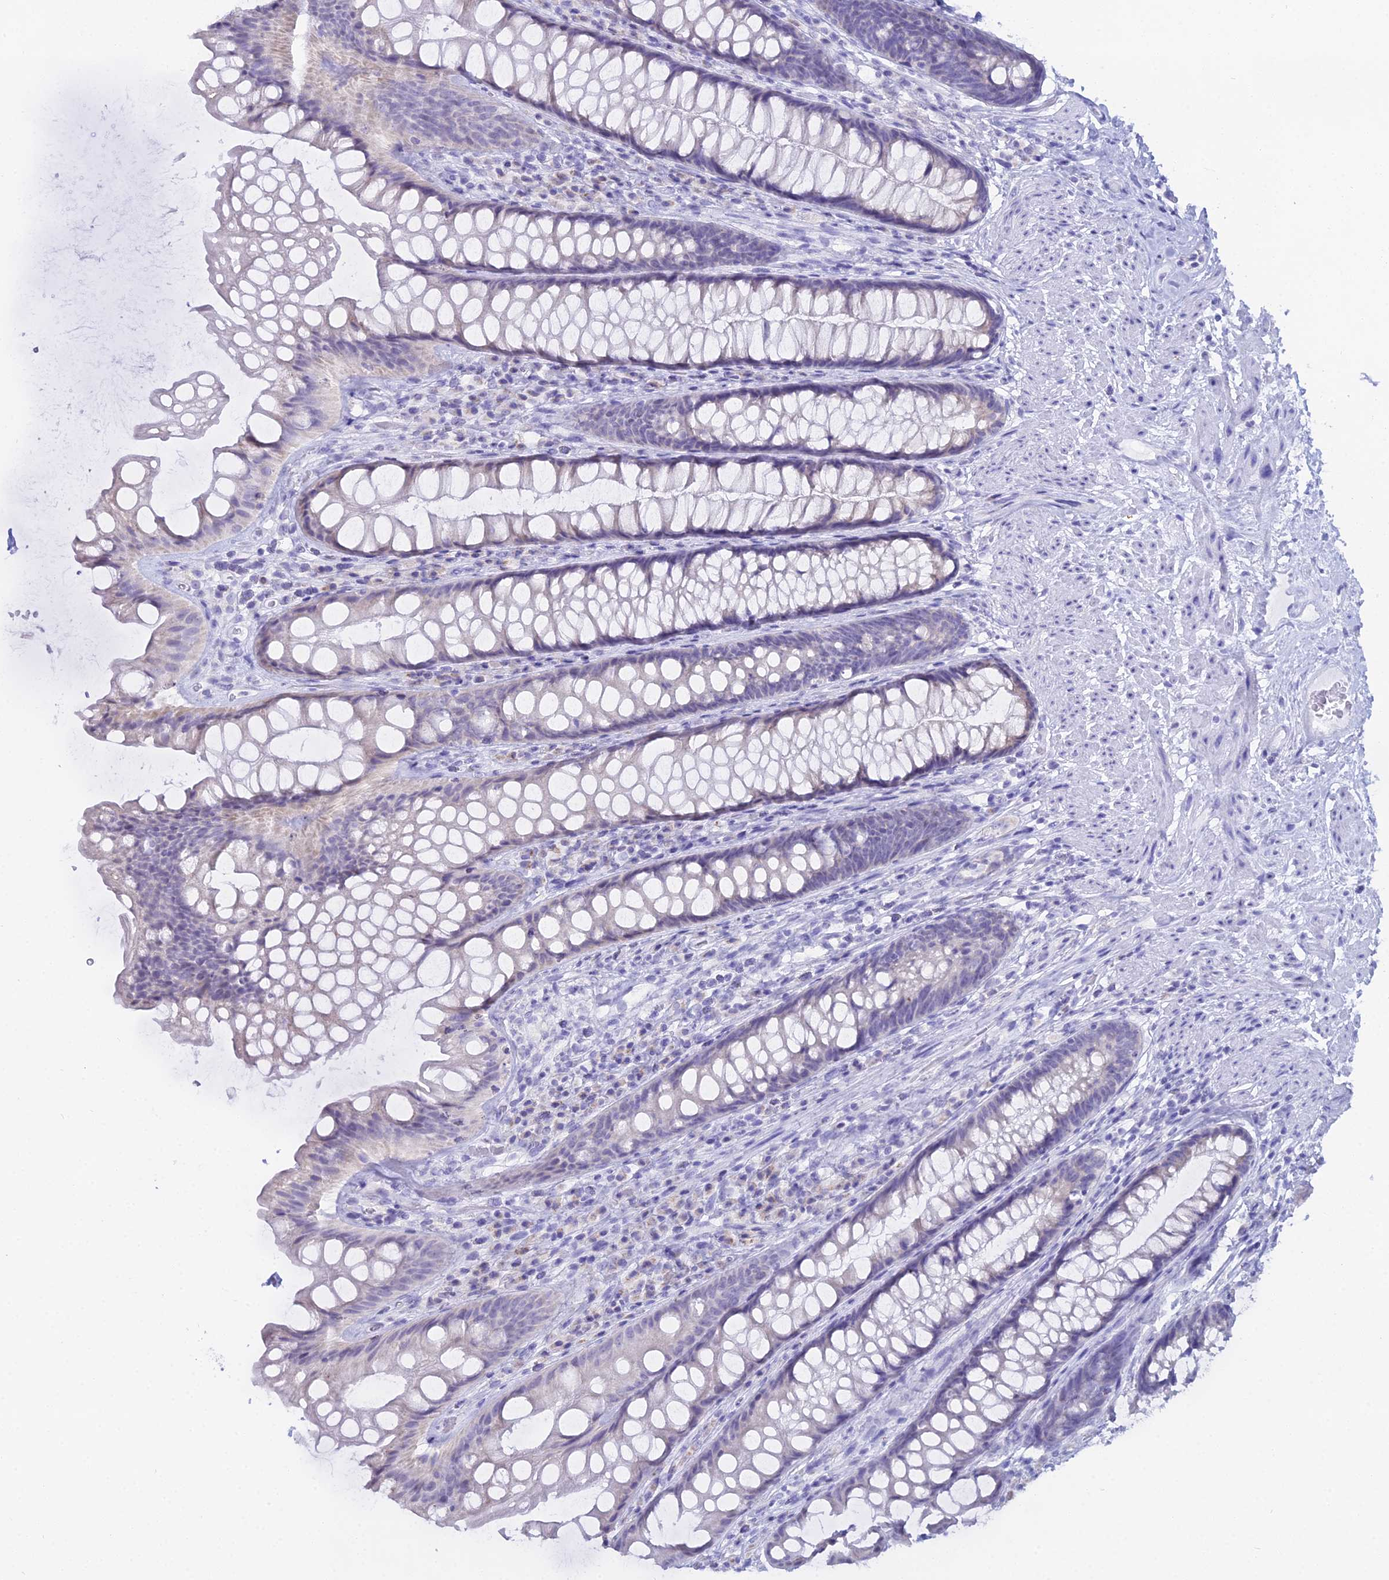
{"staining": {"intensity": "weak", "quantity": "25%-75%", "location": "cytoplasmic/membranous"}, "tissue": "rectum", "cell_type": "Glandular cells", "image_type": "normal", "snomed": [{"axis": "morphology", "description": "Normal tissue, NOS"}, {"axis": "topography", "description": "Rectum"}], "caption": "Approximately 25%-75% of glandular cells in unremarkable human rectum reveal weak cytoplasmic/membranous protein staining as visualized by brown immunohistochemical staining.", "gene": "CGB1", "patient": {"sex": "male", "age": 74}}